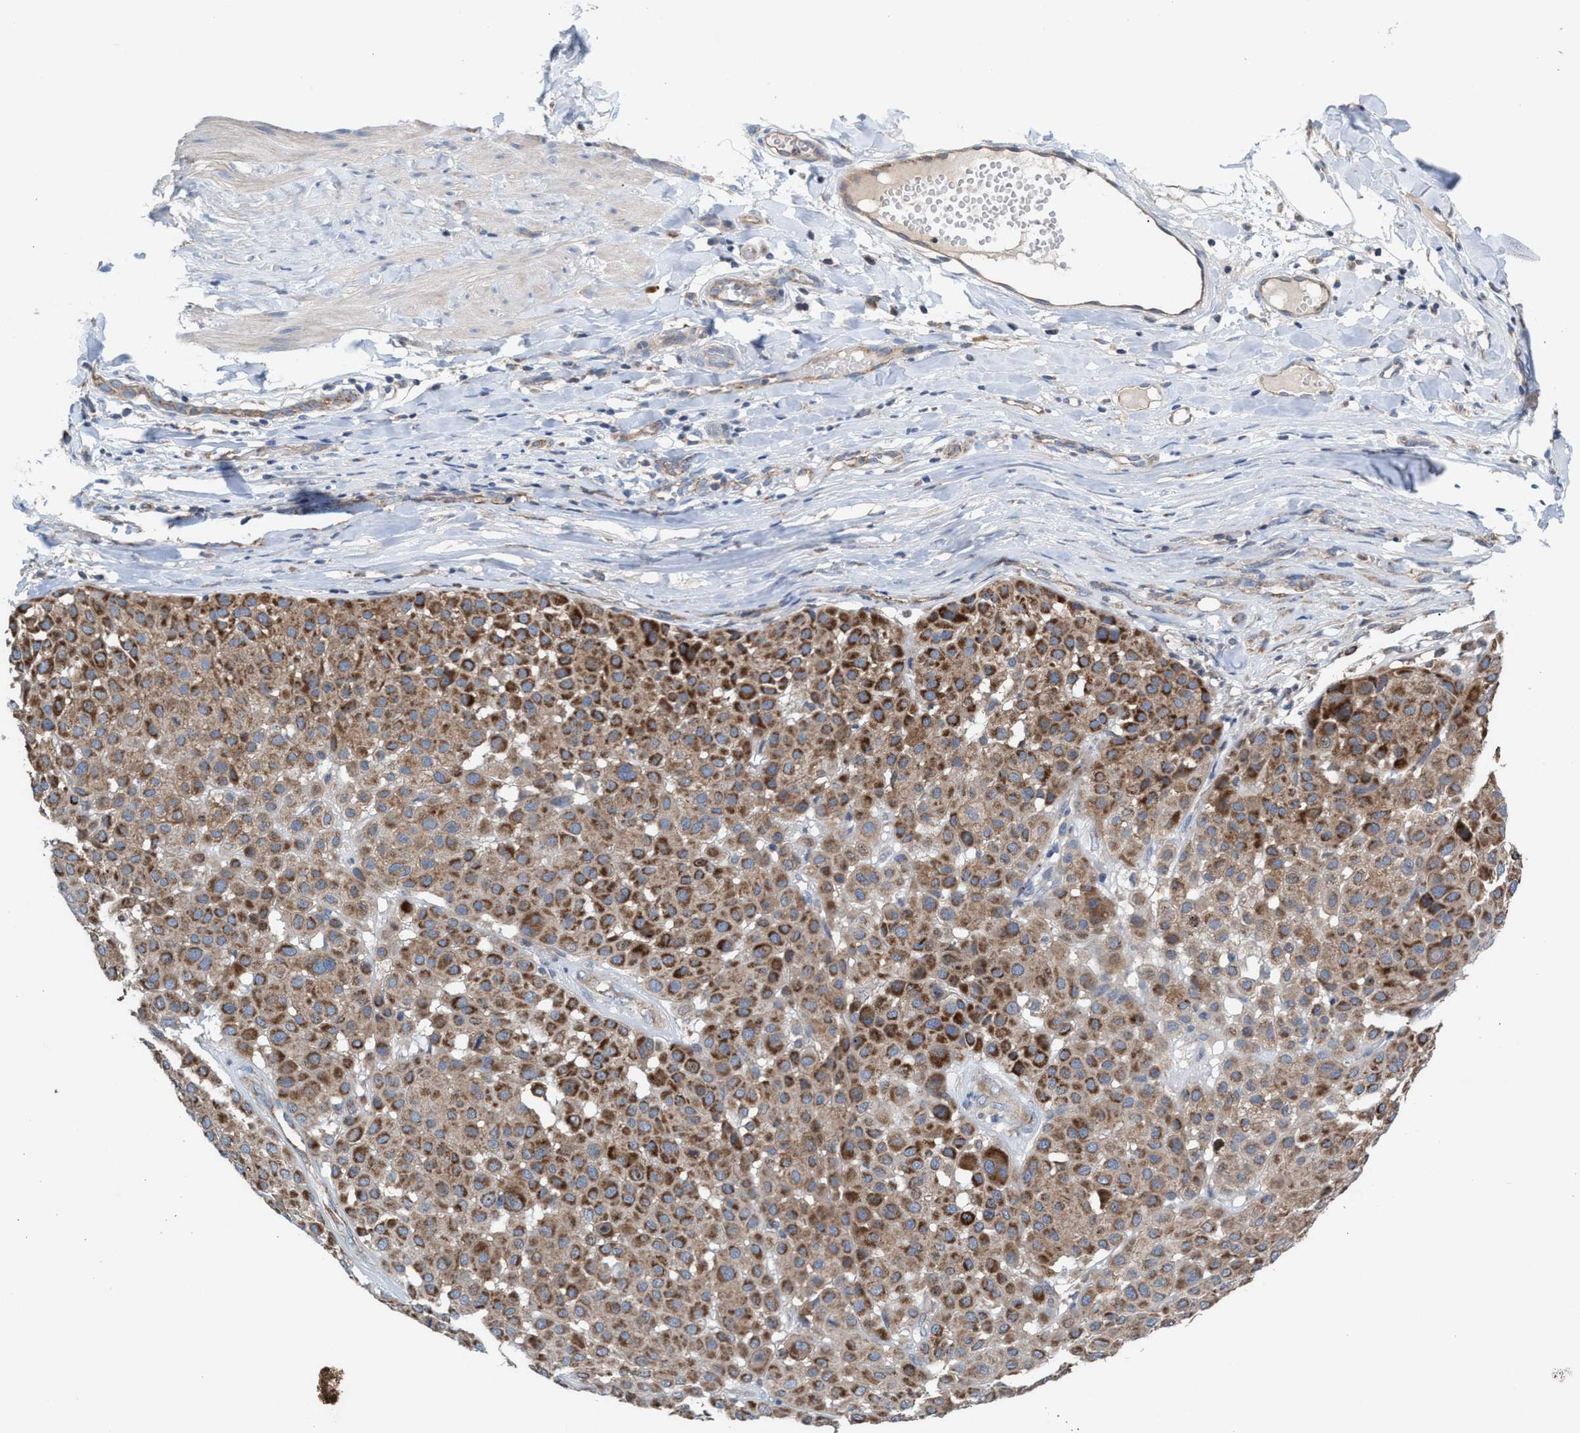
{"staining": {"intensity": "moderate", "quantity": ">75%", "location": "cytoplasmic/membranous"}, "tissue": "melanoma", "cell_type": "Tumor cells", "image_type": "cancer", "snomed": [{"axis": "morphology", "description": "Malignant melanoma, Metastatic site"}, {"axis": "topography", "description": "Soft tissue"}], "caption": "This photomicrograph reveals immunohistochemistry staining of melanoma, with medium moderate cytoplasmic/membranous positivity in about >75% of tumor cells.", "gene": "MRM1", "patient": {"sex": "male", "age": 41}}